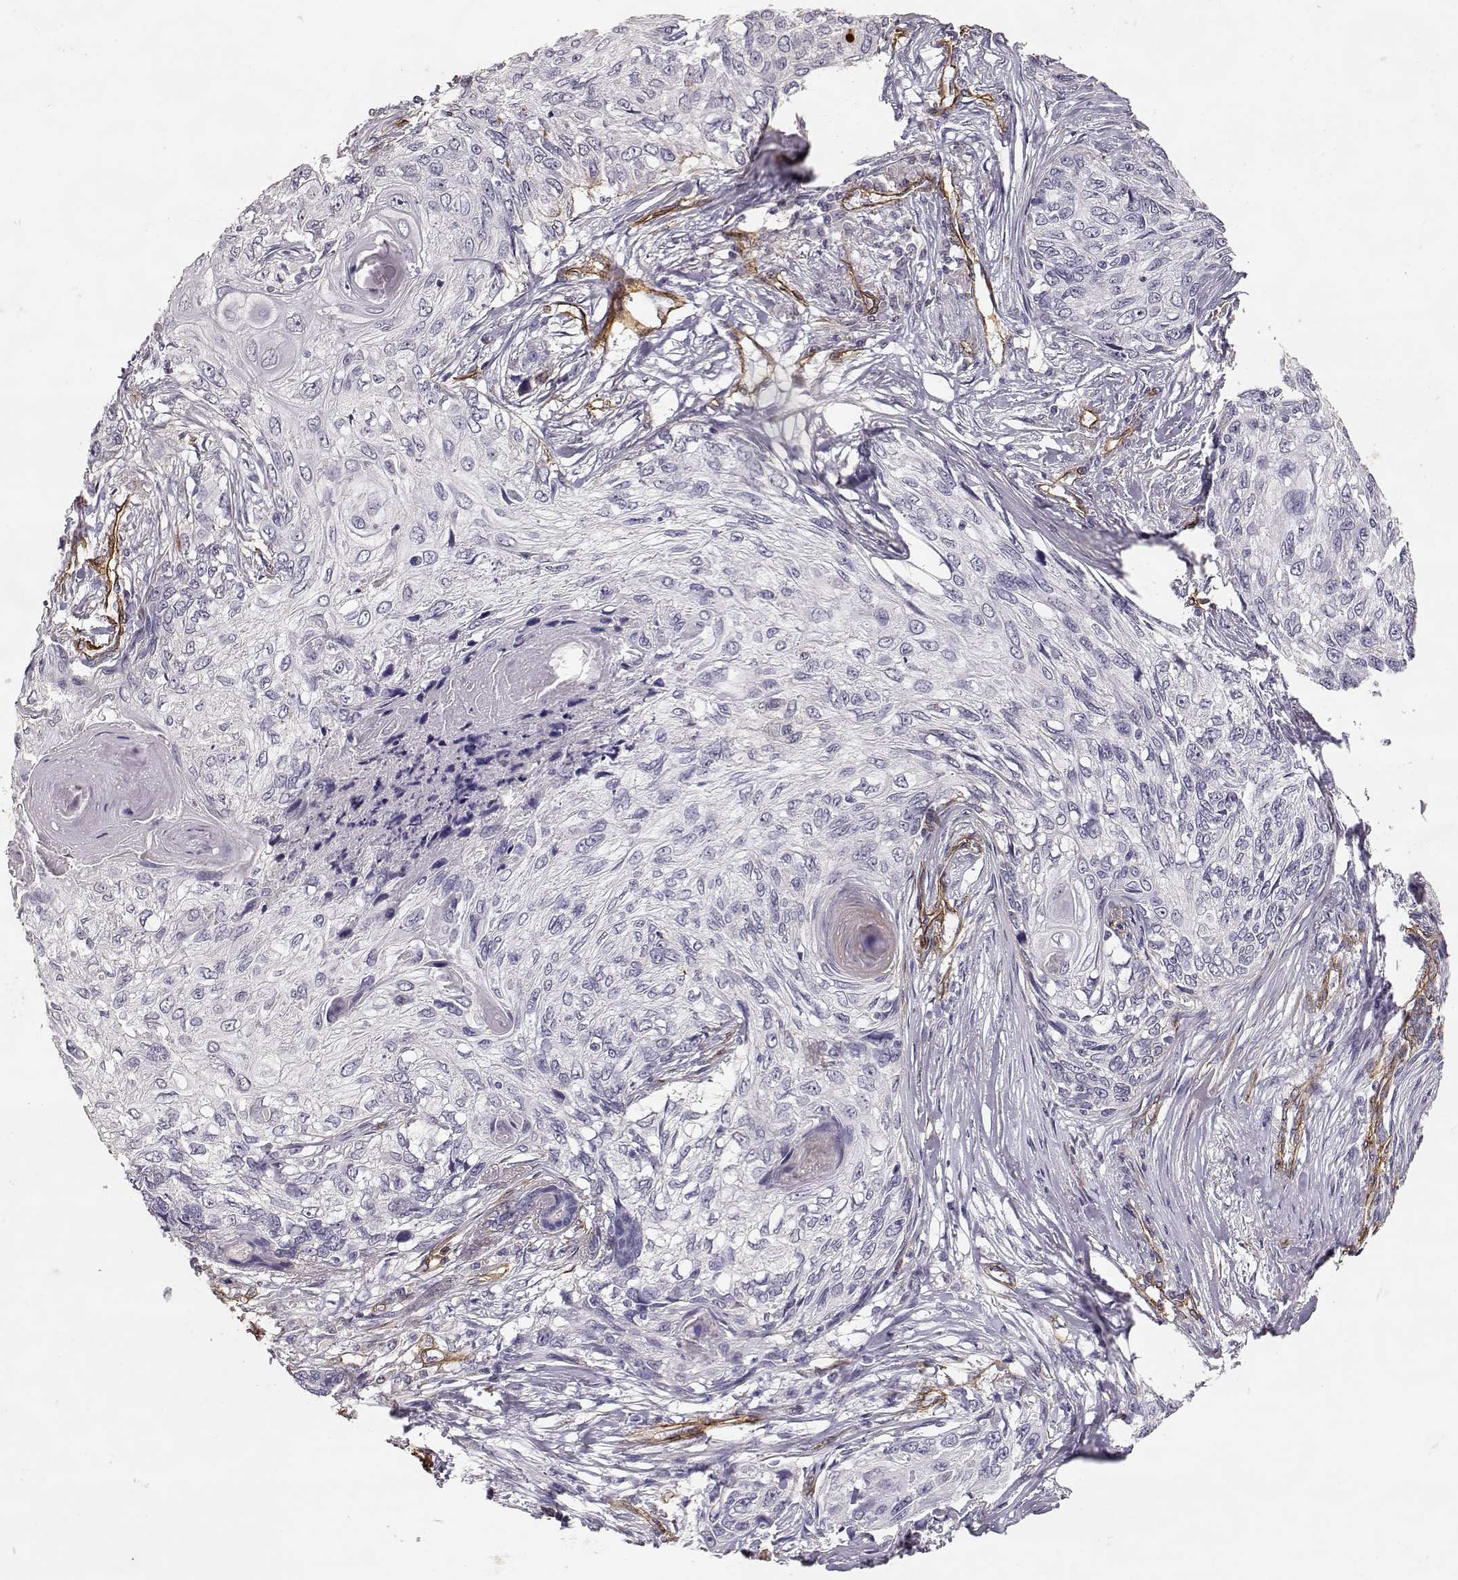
{"staining": {"intensity": "negative", "quantity": "none", "location": "none"}, "tissue": "skin cancer", "cell_type": "Tumor cells", "image_type": "cancer", "snomed": [{"axis": "morphology", "description": "Squamous cell carcinoma, NOS"}, {"axis": "topography", "description": "Skin"}], "caption": "Immunohistochemistry histopathology image of neoplastic tissue: skin cancer stained with DAB (3,3'-diaminobenzidine) displays no significant protein positivity in tumor cells.", "gene": "LAMC1", "patient": {"sex": "male", "age": 92}}